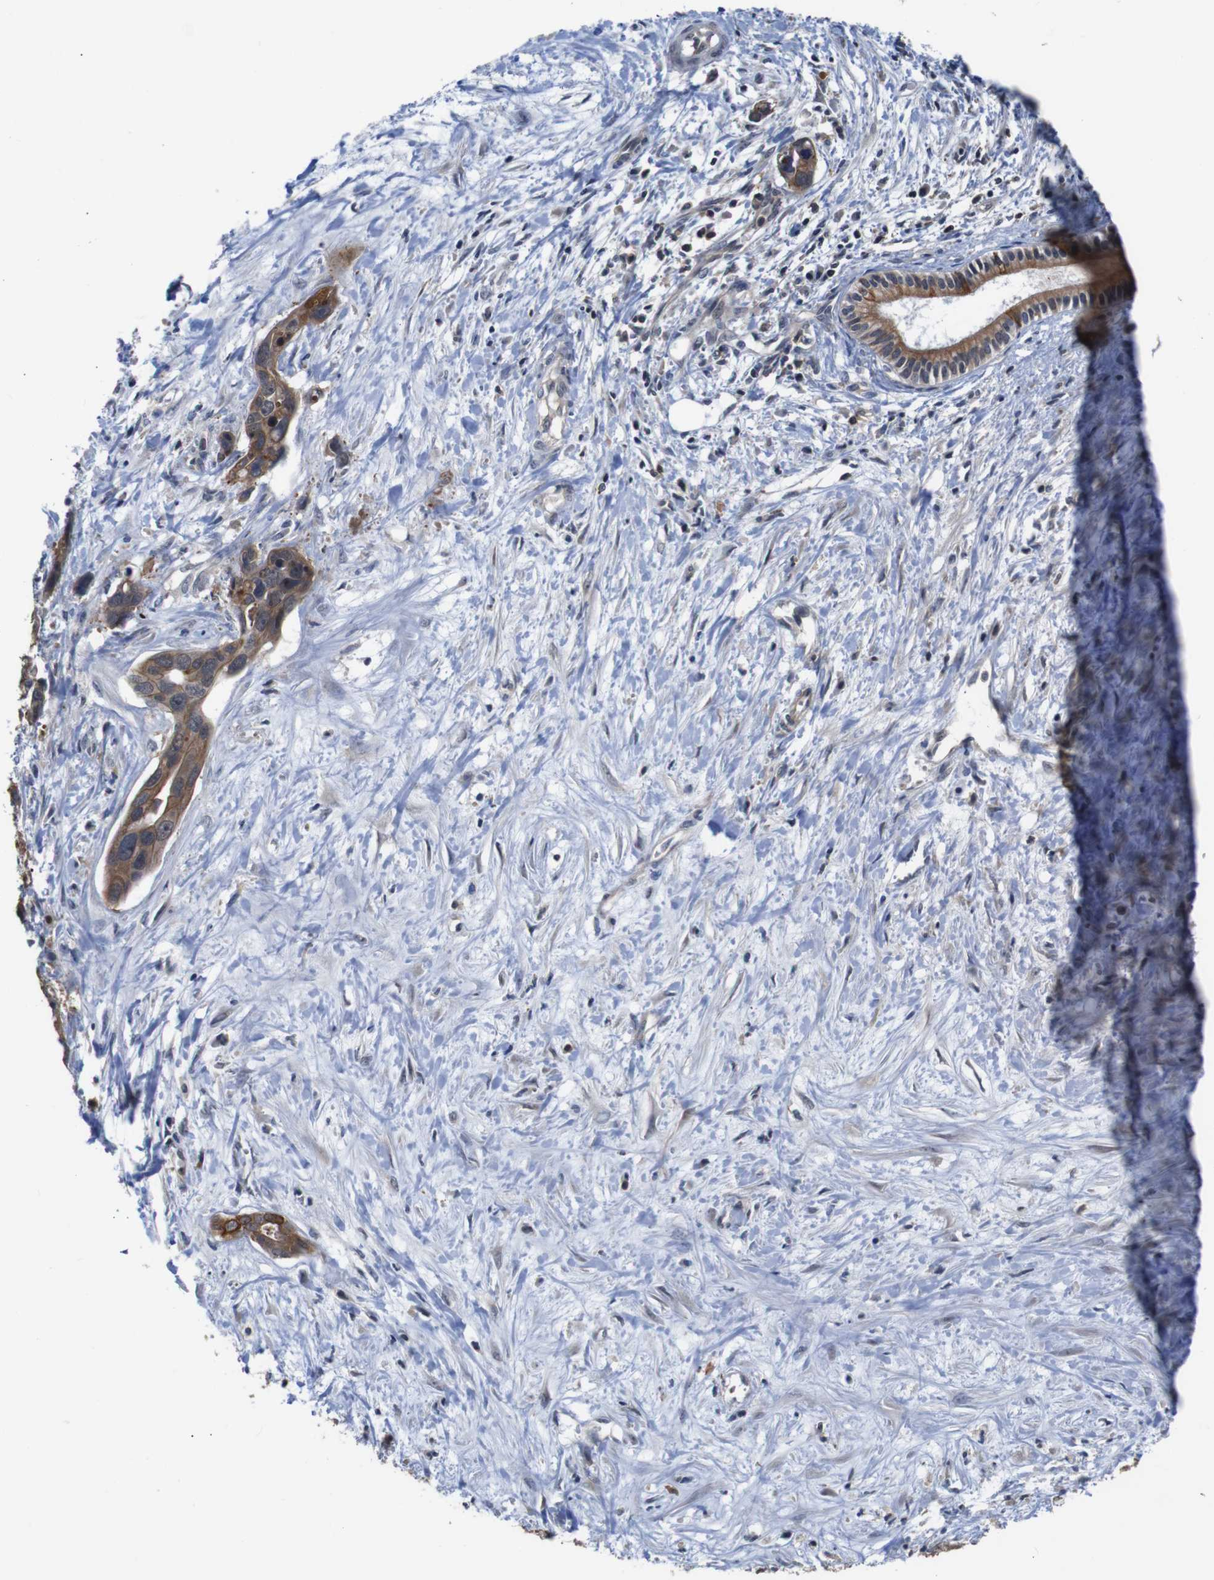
{"staining": {"intensity": "moderate", "quantity": ">75%", "location": "cytoplasmic/membranous"}, "tissue": "liver cancer", "cell_type": "Tumor cells", "image_type": "cancer", "snomed": [{"axis": "morphology", "description": "Cholangiocarcinoma"}, {"axis": "topography", "description": "Liver"}], "caption": "High-magnification brightfield microscopy of liver cancer stained with DAB (brown) and counterstained with hematoxylin (blue). tumor cells exhibit moderate cytoplasmic/membranous expression is present in approximately>75% of cells.", "gene": "BRWD3", "patient": {"sex": "female", "age": 65}}